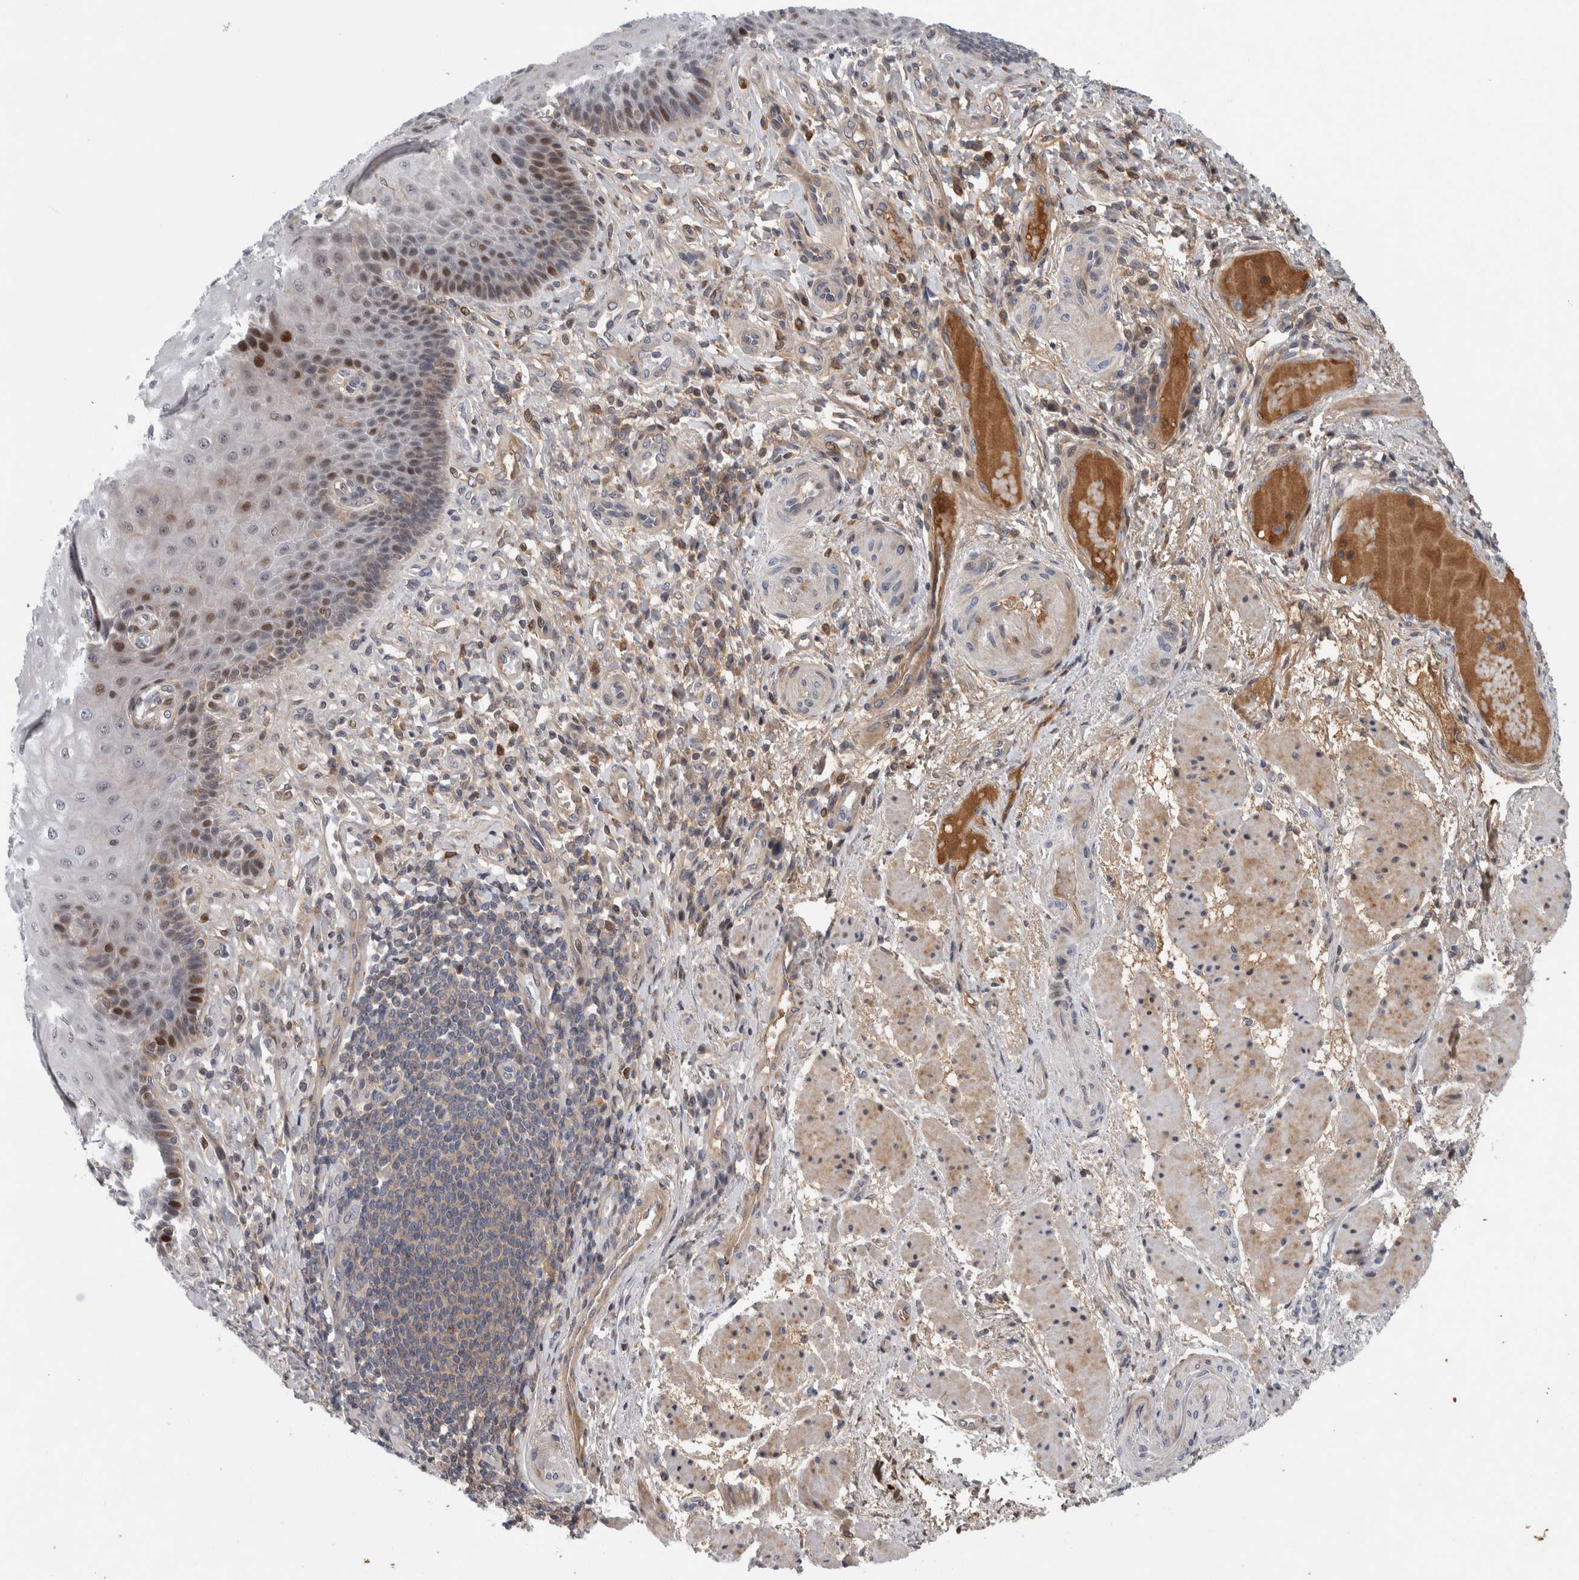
{"staining": {"intensity": "moderate", "quantity": "<25%", "location": "cytoplasmic/membranous,nuclear"}, "tissue": "esophagus", "cell_type": "Squamous epithelial cells", "image_type": "normal", "snomed": [{"axis": "morphology", "description": "Normal tissue, NOS"}, {"axis": "topography", "description": "Esophagus"}], "caption": "IHC photomicrograph of benign esophagus: esophagus stained using immunohistochemistry reveals low levels of moderate protein expression localized specifically in the cytoplasmic/membranous,nuclear of squamous epithelial cells, appearing as a cytoplasmic/membranous,nuclear brown color.", "gene": "RBM48", "patient": {"sex": "male", "age": 54}}